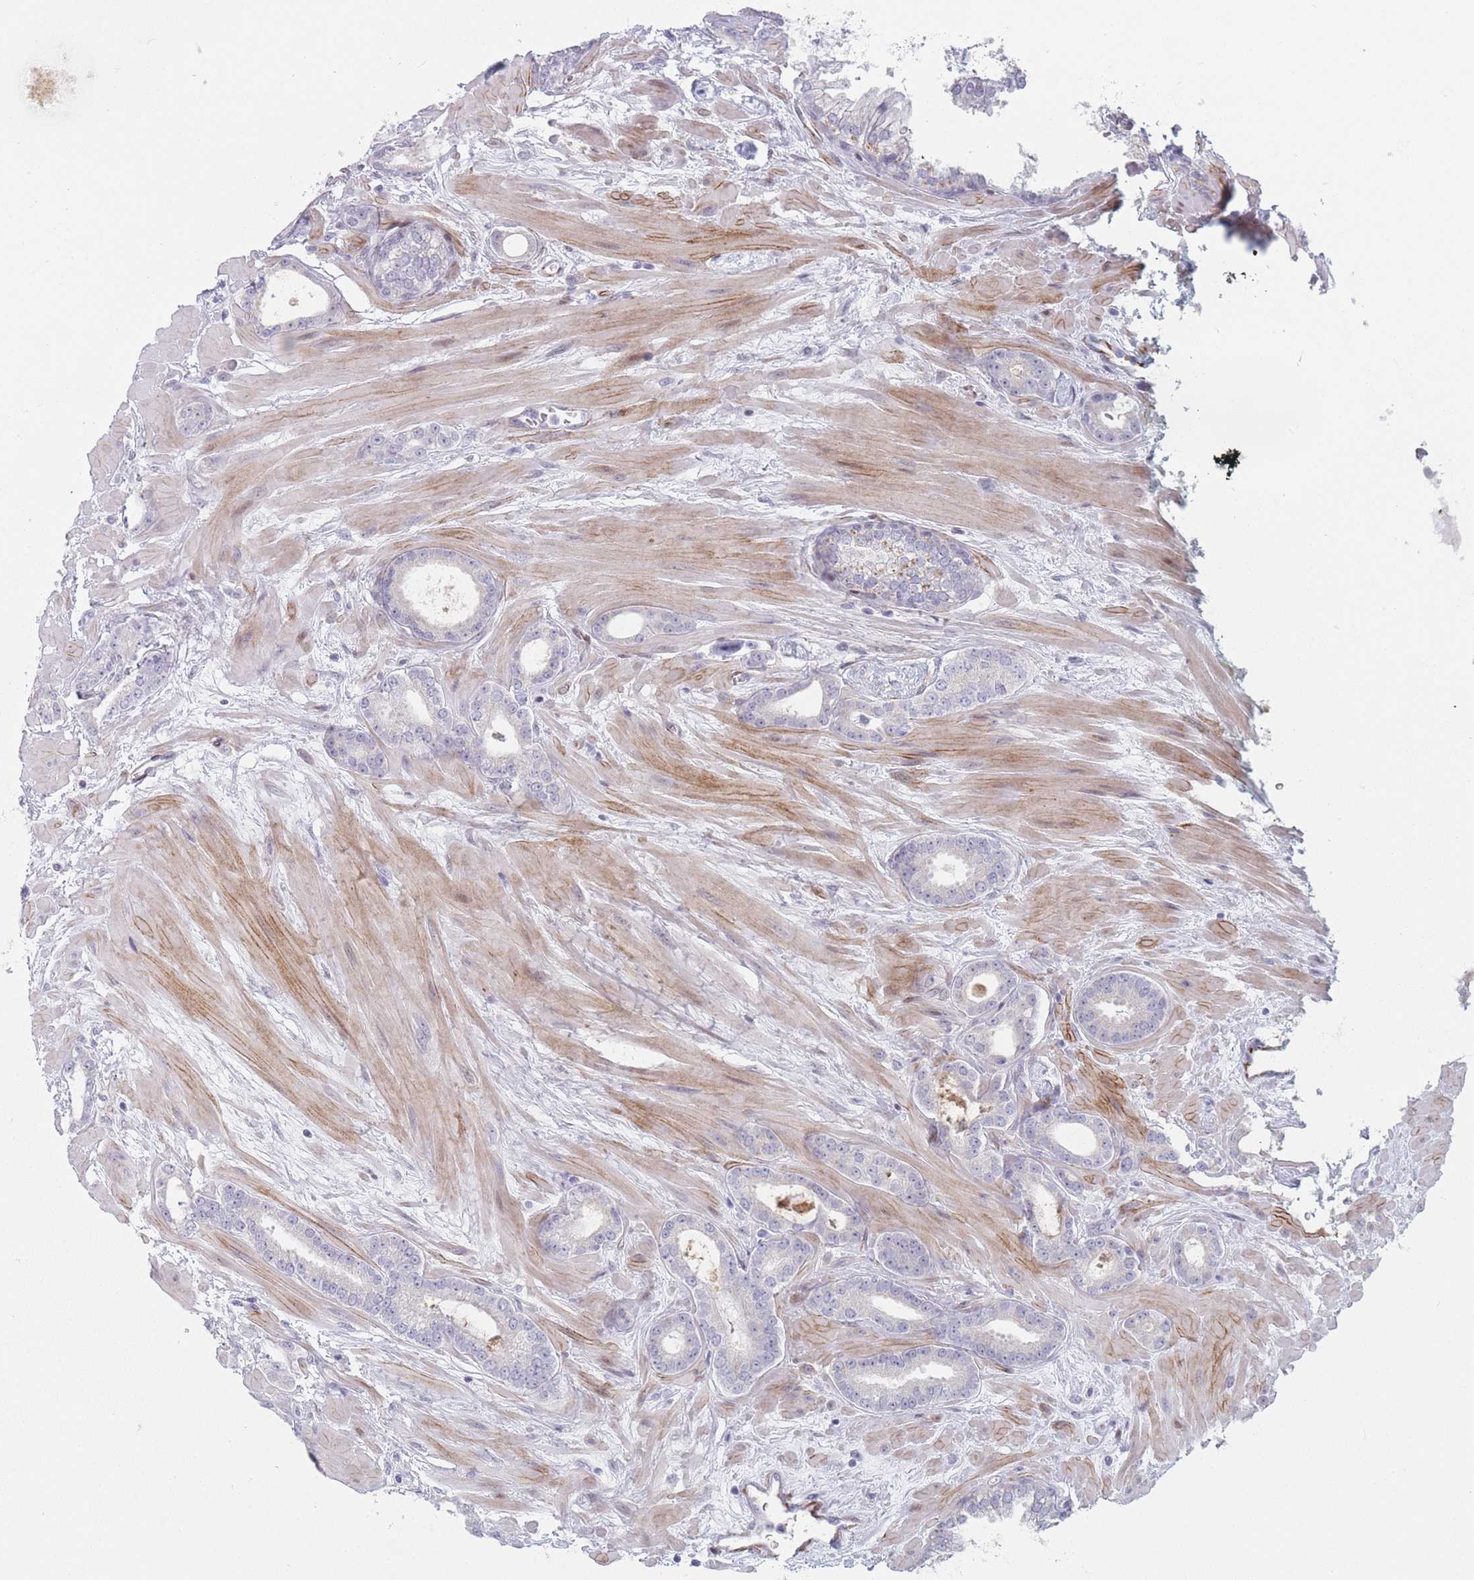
{"staining": {"intensity": "negative", "quantity": "none", "location": "none"}, "tissue": "prostate cancer", "cell_type": "Tumor cells", "image_type": "cancer", "snomed": [{"axis": "morphology", "description": "Adenocarcinoma, Low grade"}, {"axis": "topography", "description": "Prostate"}], "caption": "There is no significant staining in tumor cells of prostate low-grade adenocarcinoma.", "gene": "IFNA6", "patient": {"sex": "male", "age": 60}}